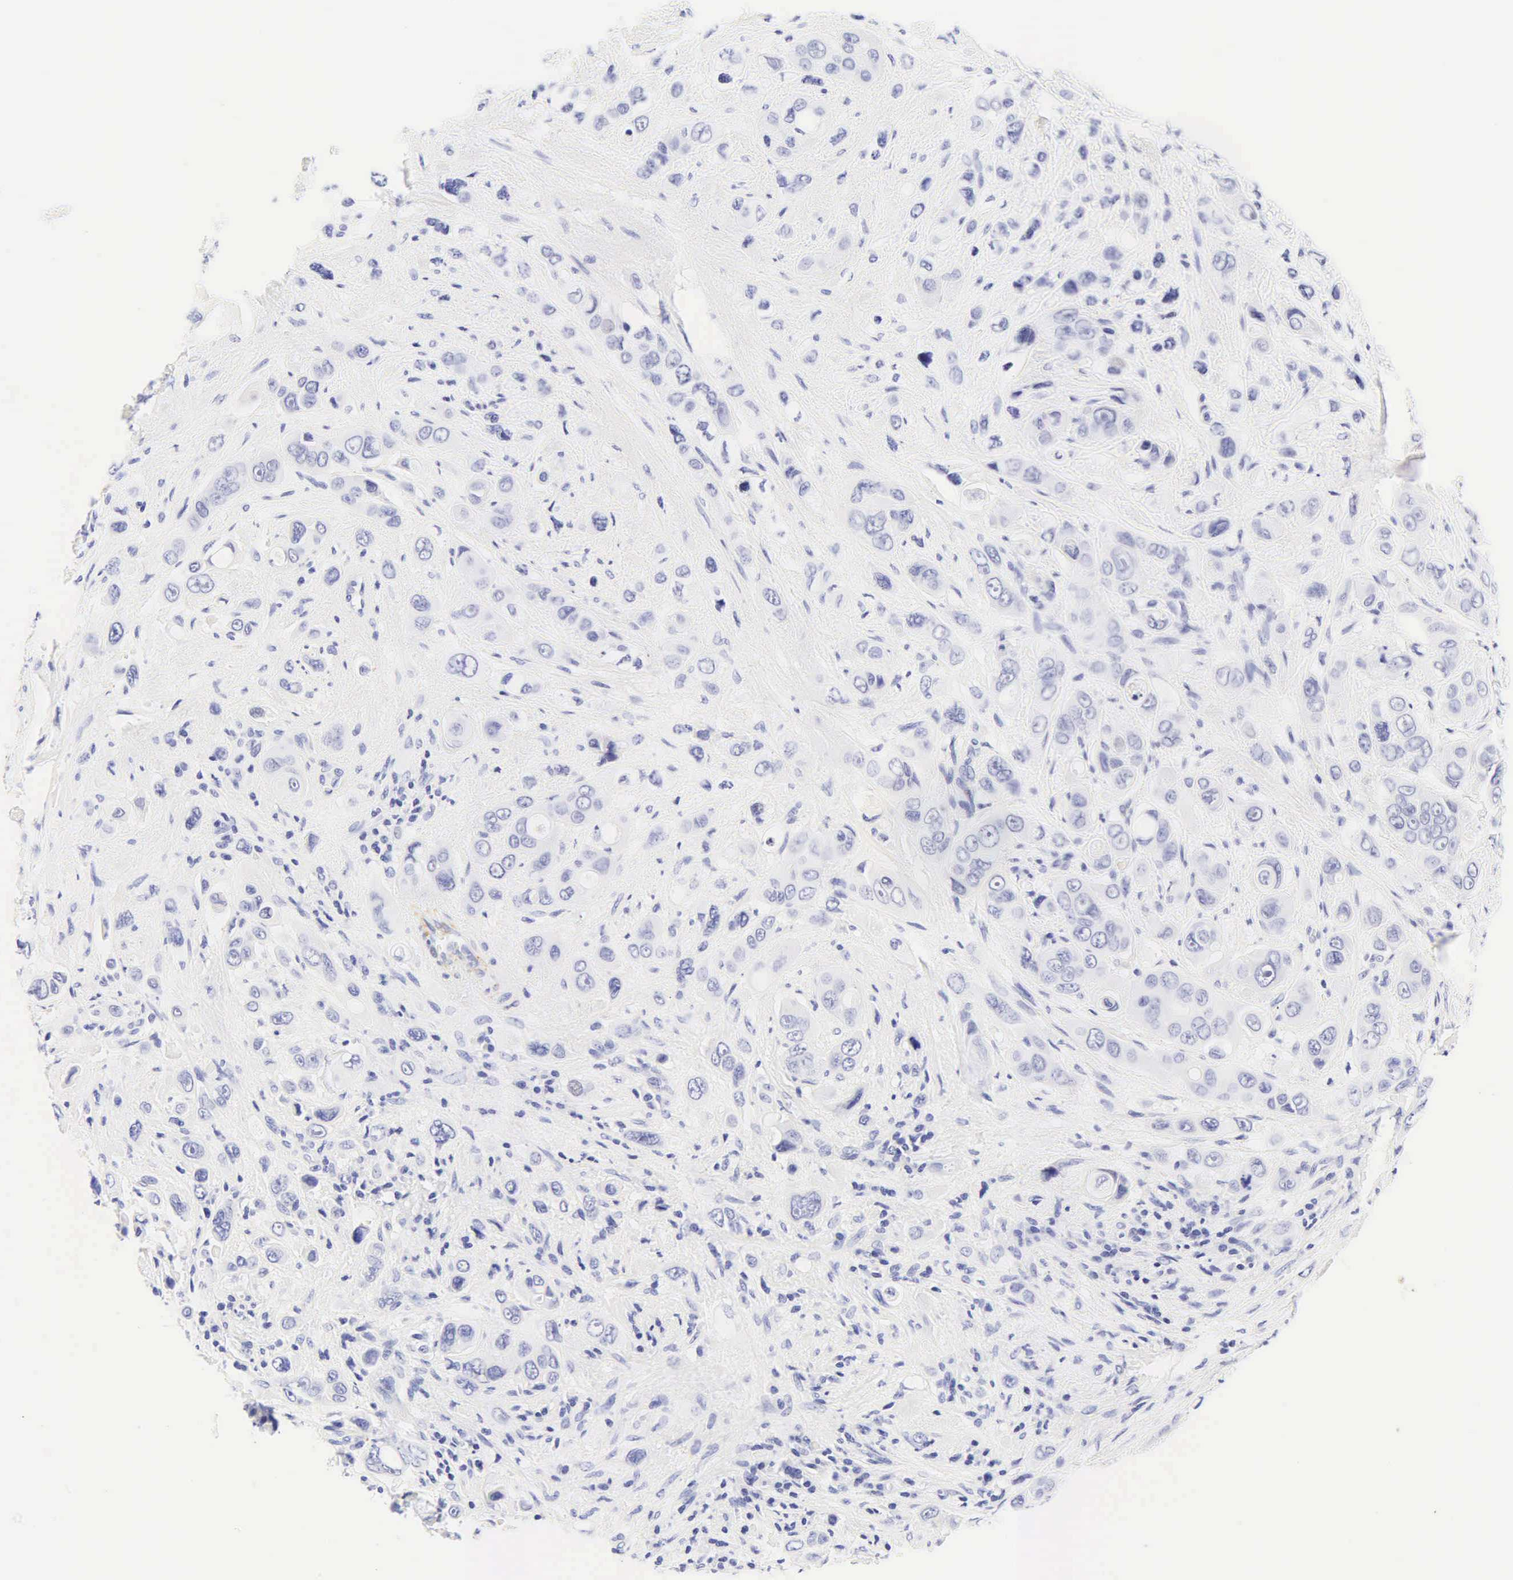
{"staining": {"intensity": "negative", "quantity": "none", "location": "none"}, "tissue": "liver cancer", "cell_type": "Tumor cells", "image_type": "cancer", "snomed": [{"axis": "morphology", "description": "Cholangiocarcinoma"}, {"axis": "topography", "description": "Liver"}], "caption": "Liver cancer was stained to show a protein in brown. There is no significant expression in tumor cells.", "gene": "DES", "patient": {"sex": "female", "age": 79}}